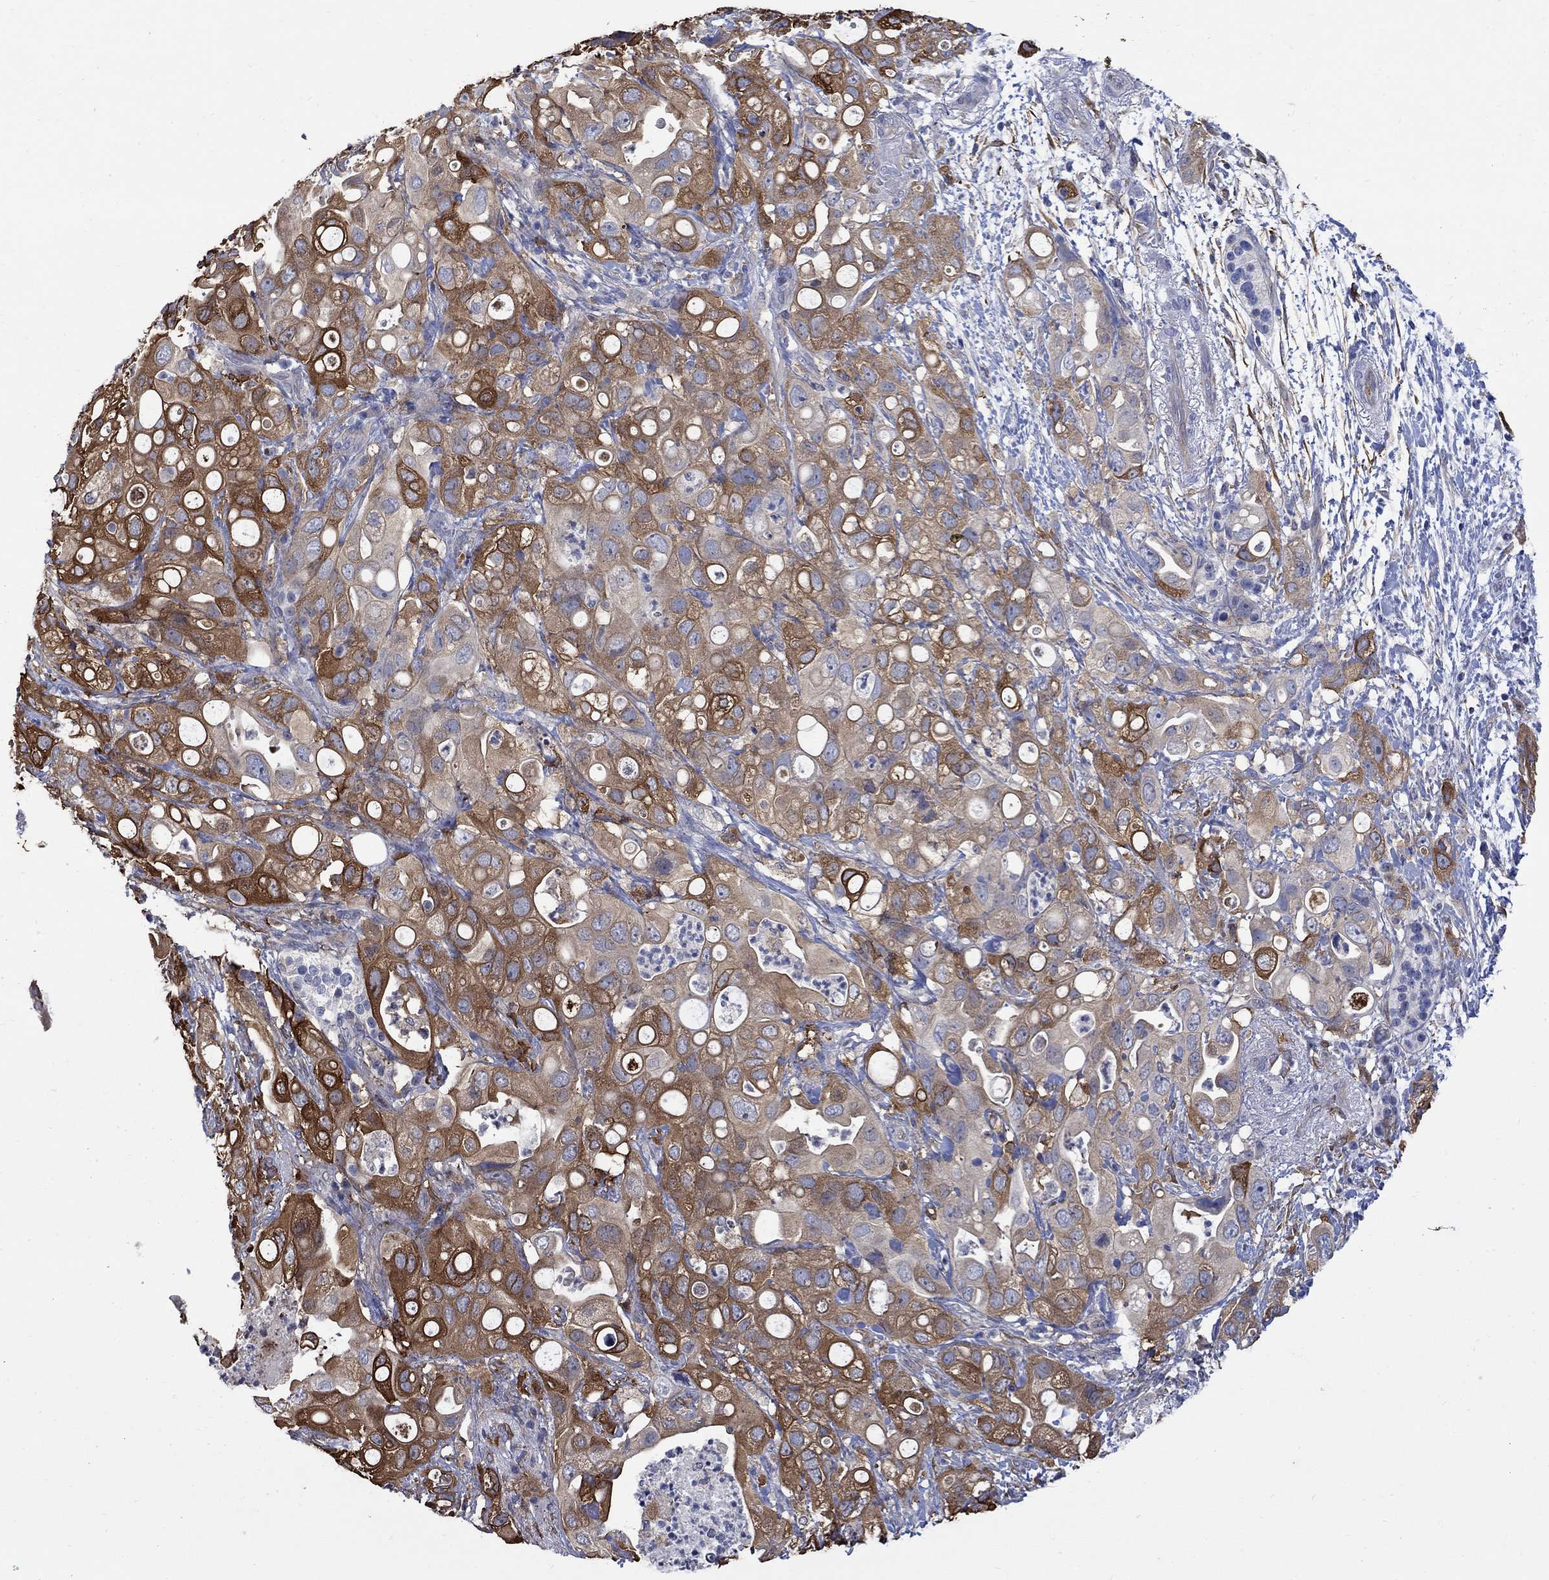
{"staining": {"intensity": "strong", "quantity": ">75%", "location": "cytoplasmic/membranous"}, "tissue": "pancreatic cancer", "cell_type": "Tumor cells", "image_type": "cancer", "snomed": [{"axis": "morphology", "description": "Adenocarcinoma, NOS"}, {"axis": "topography", "description": "Pancreas"}], "caption": "Pancreatic cancer tissue shows strong cytoplasmic/membranous expression in approximately >75% of tumor cells The protein is shown in brown color, while the nuclei are stained blue.", "gene": "TGM2", "patient": {"sex": "female", "age": 72}}